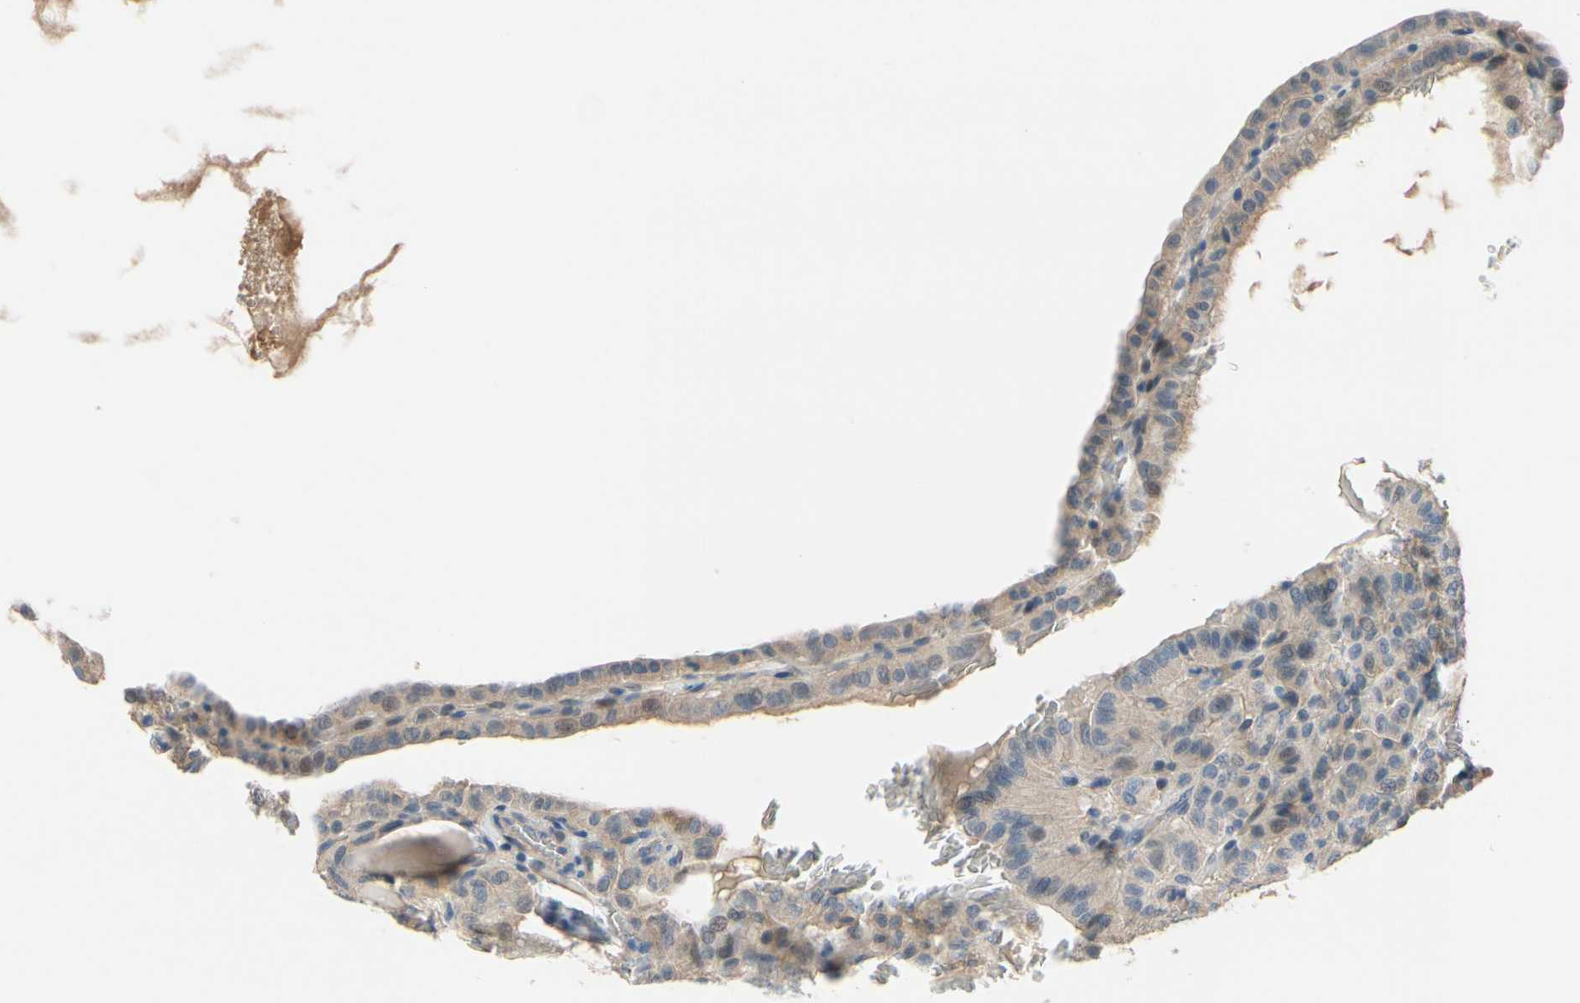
{"staining": {"intensity": "weak", "quantity": "25%-75%", "location": "cytoplasmic/membranous"}, "tissue": "thyroid cancer", "cell_type": "Tumor cells", "image_type": "cancer", "snomed": [{"axis": "morphology", "description": "Papillary adenocarcinoma, NOS"}, {"axis": "topography", "description": "Thyroid gland"}], "caption": "Immunohistochemistry (DAB (3,3'-diaminobenzidine)) staining of human thyroid cancer exhibits weak cytoplasmic/membranous protein staining in approximately 25%-75% of tumor cells. Nuclei are stained in blue.", "gene": "SLC27A6", "patient": {"sex": "male", "age": 77}}